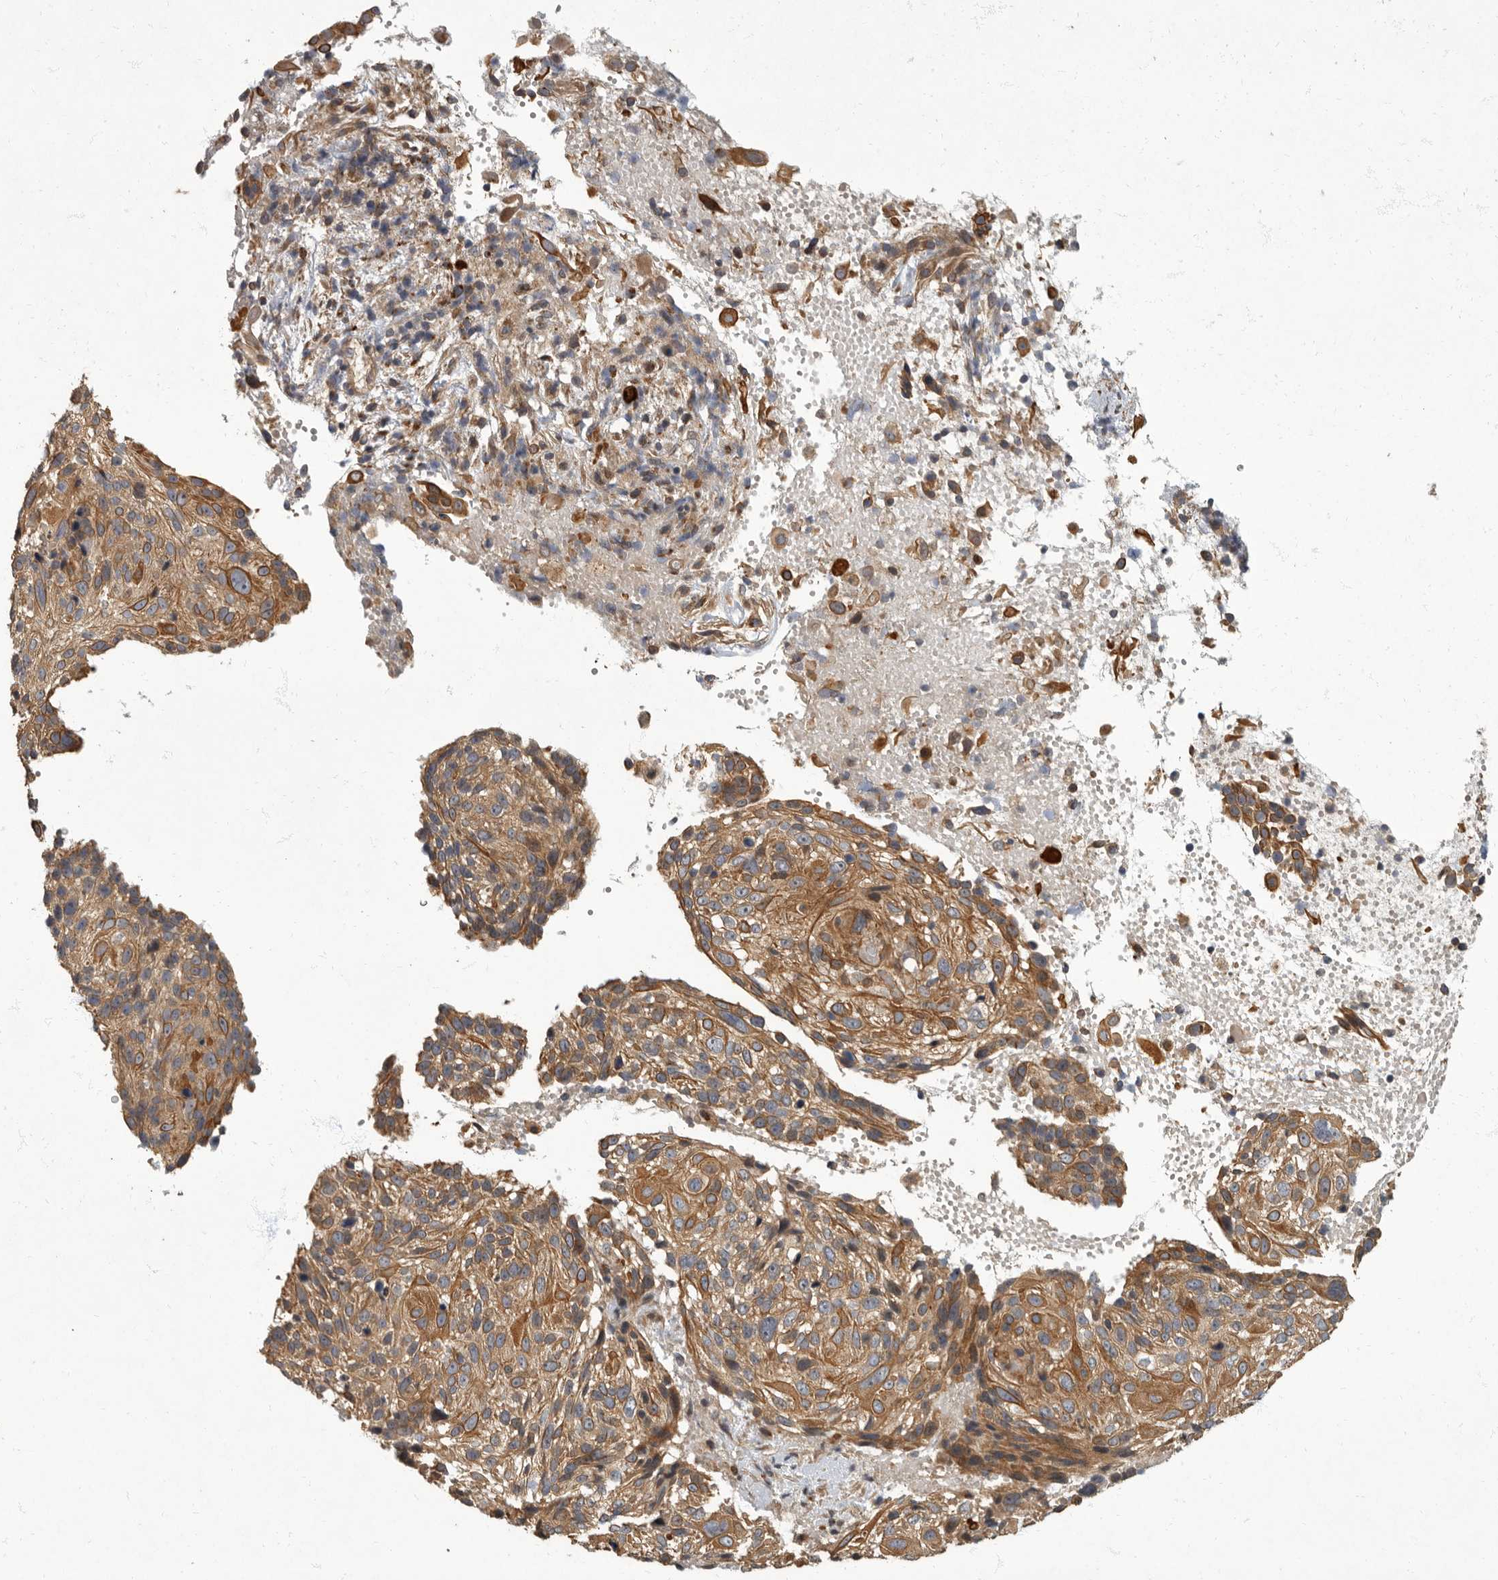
{"staining": {"intensity": "moderate", "quantity": ">75%", "location": "cytoplasmic/membranous"}, "tissue": "cervical cancer", "cell_type": "Tumor cells", "image_type": "cancer", "snomed": [{"axis": "morphology", "description": "Squamous cell carcinoma, NOS"}, {"axis": "topography", "description": "Cervix"}], "caption": "Immunohistochemical staining of human cervical squamous cell carcinoma shows medium levels of moderate cytoplasmic/membranous protein expression in approximately >75% of tumor cells.", "gene": "IQCK", "patient": {"sex": "female", "age": 74}}